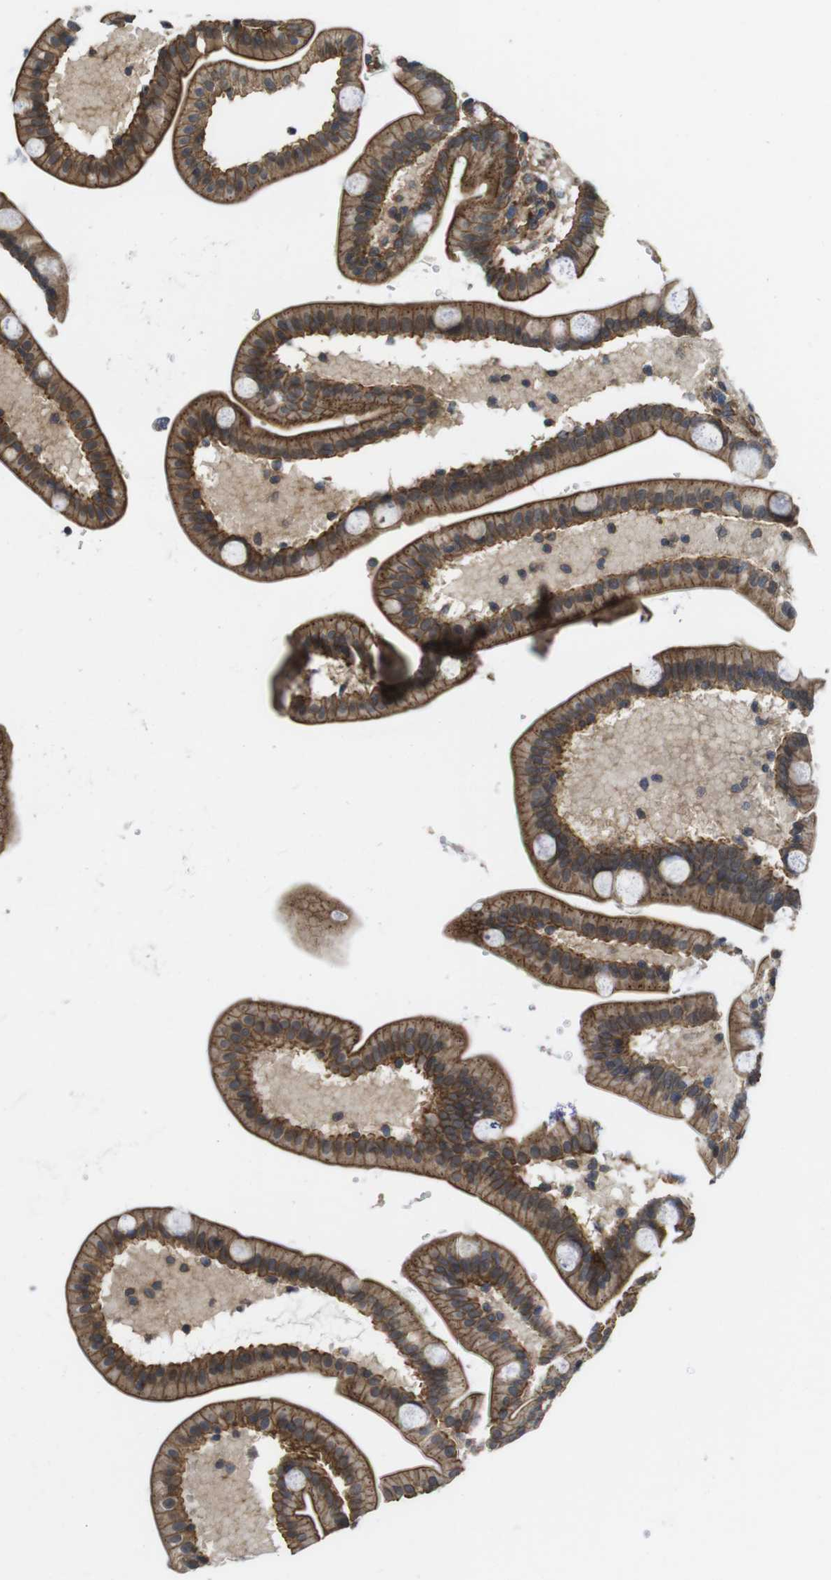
{"staining": {"intensity": "moderate", "quantity": ">75%", "location": "cytoplasmic/membranous"}, "tissue": "duodenum", "cell_type": "Glandular cells", "image_type": "normal", "snomed": [{"axis": "morphology", "description": "Normal tissue, NOS"}, {"axis": "topography", "description": "Duodenum"}], "caption": "Moderate cytoplasmic/membranous positivity for a protein is appreciated in about >75% of glandular cells of benign duodenum using IHC.", "gene": "ZDHHC5", "patient": {"sex": "male", "age": 54}}